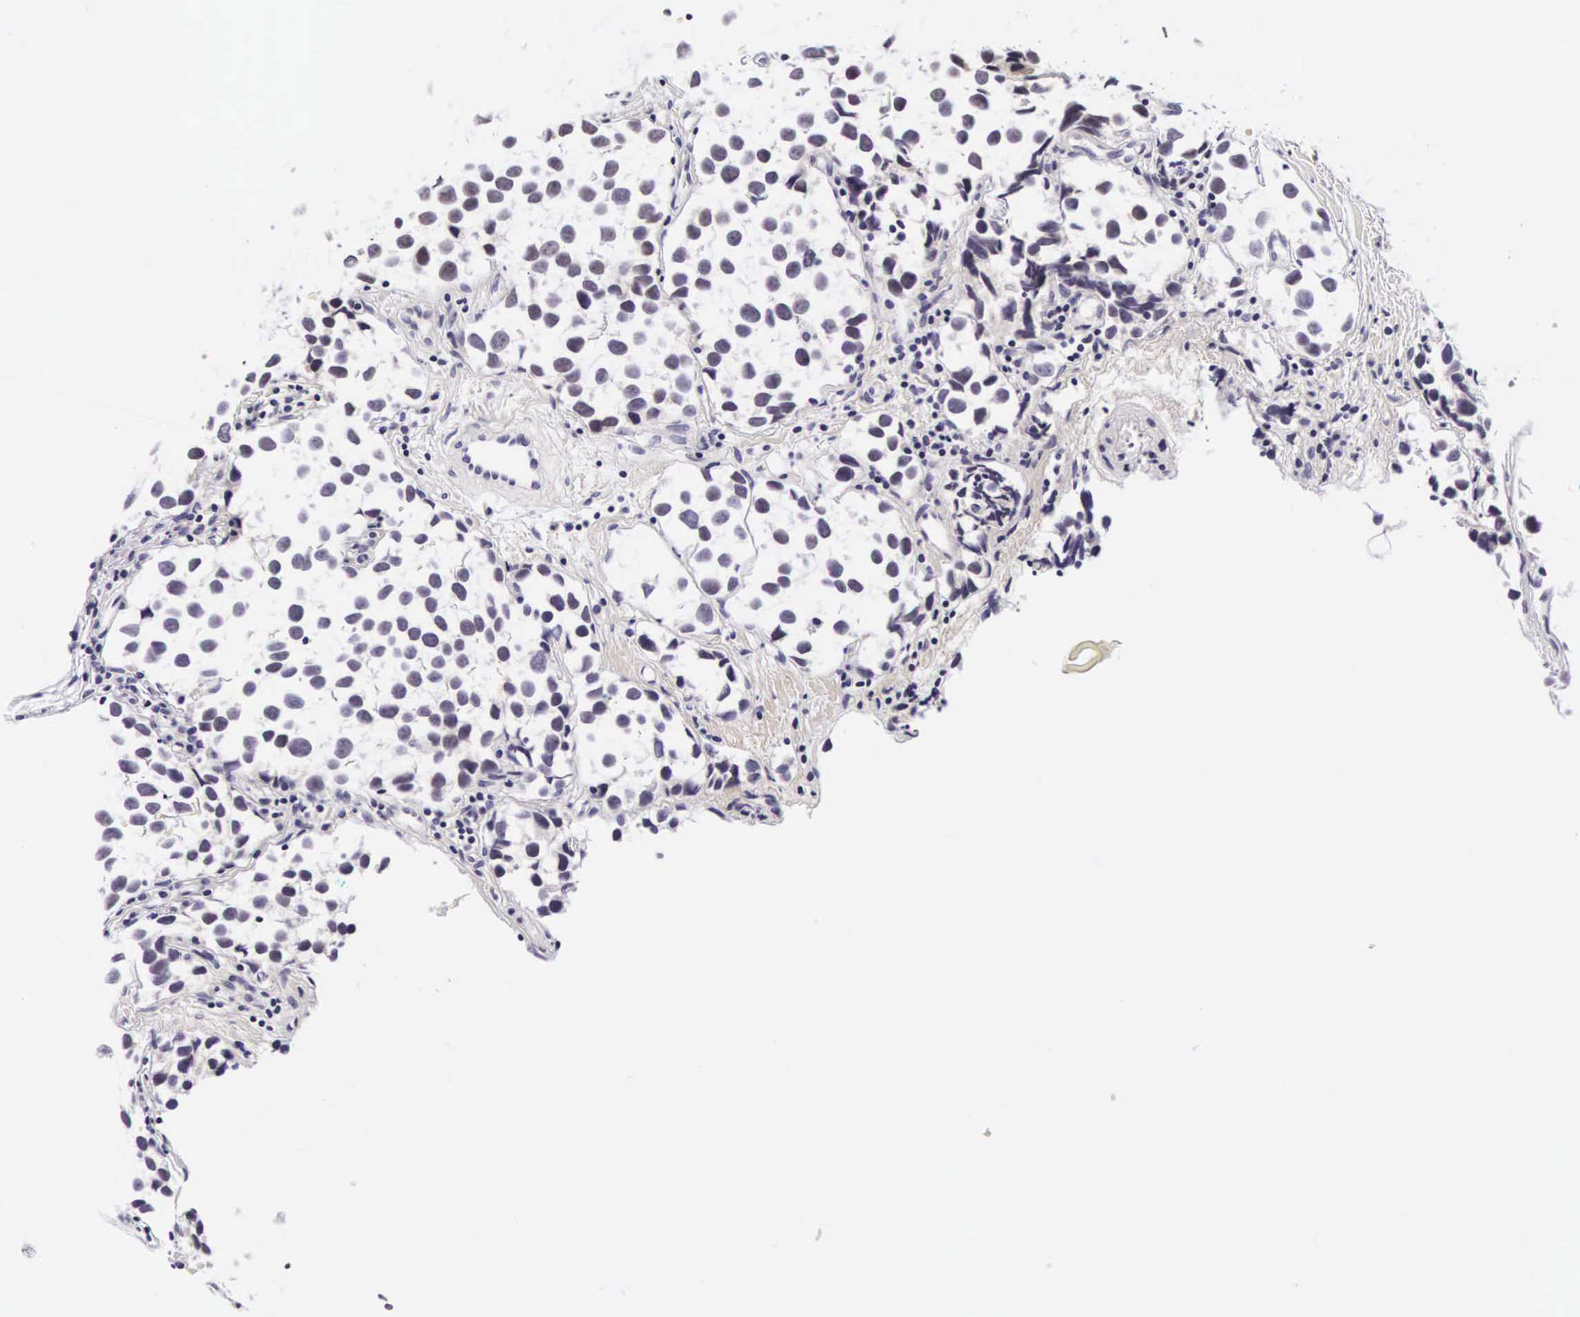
{"staining": {"intensity": "negative", "quantity": "none", "location": "none"}, "tissue": "testis cancer", "cell_type": "Tumor cells", "image_type": "cancer", "snomed": [{"axis": "morphology", "description": "Seminoma, NOS"}, {"axis": "topography", "description": "Testis"}], "caption": "High power microscopy micrograph of an immunohistochemistry photomicrograph of testis cancer, revealing no significant expression in tumor cells.", "gene": "PHETA2", "patient": {"sex": "male", "age": 39}}